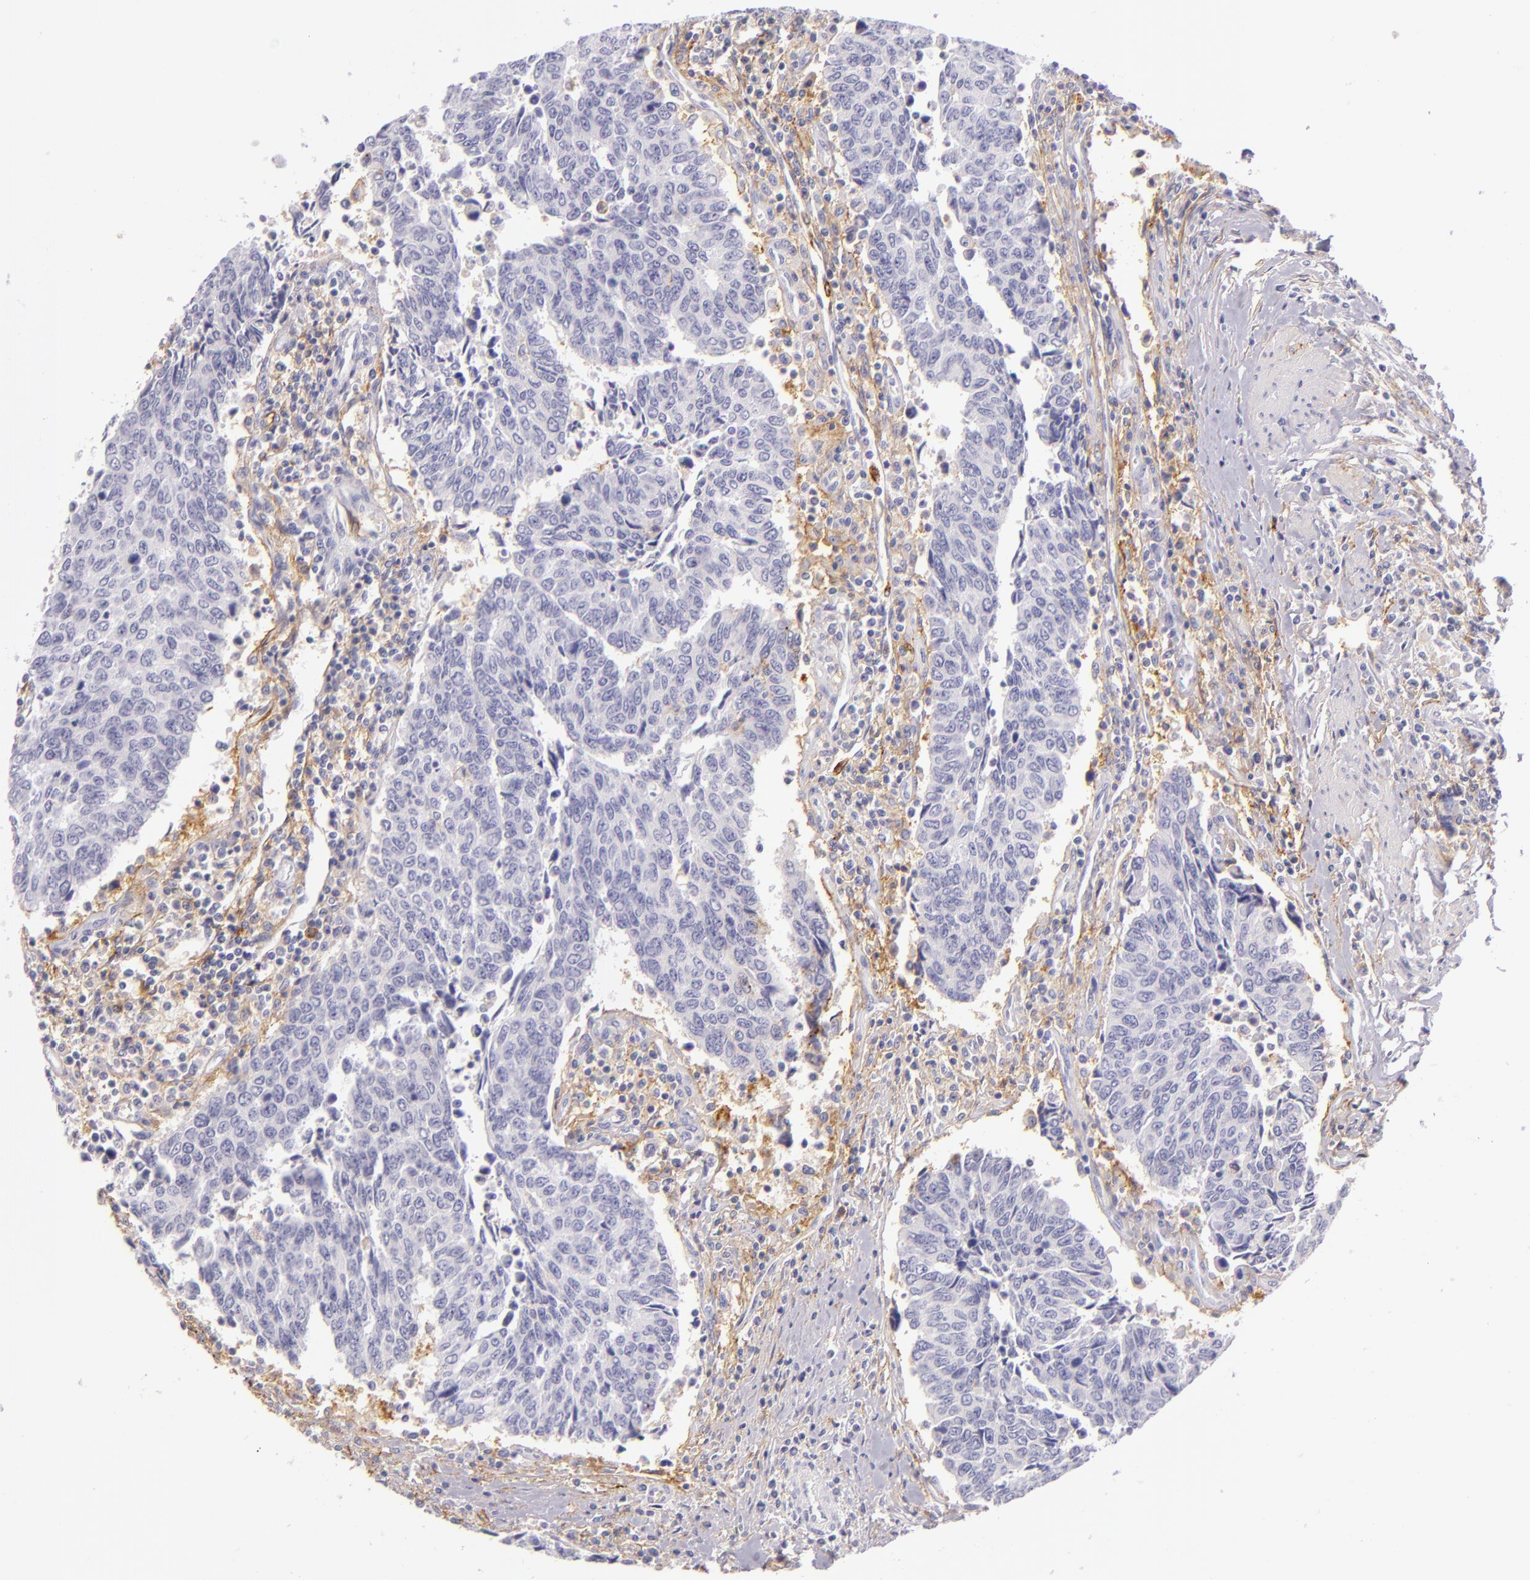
{"staining": {"intensity": "negative", "quantity": "none", "location": "none"}, "tissue": "urothelial cancer", "cell_type": "Tumor cells", "image_type": "cancer", "snomed": [{"axis": "morphology", "description": "Urothelial carcinoma, High grade"}, {"axis": "topography", "description": "Urinary bladder"}], "caption": "DAB immunohistochemical staining of human urothelial cancer reveals no significant positivity in tumor cells.", "gene": "ICAM1", "patient": {"sex": "male", "age": 86}}